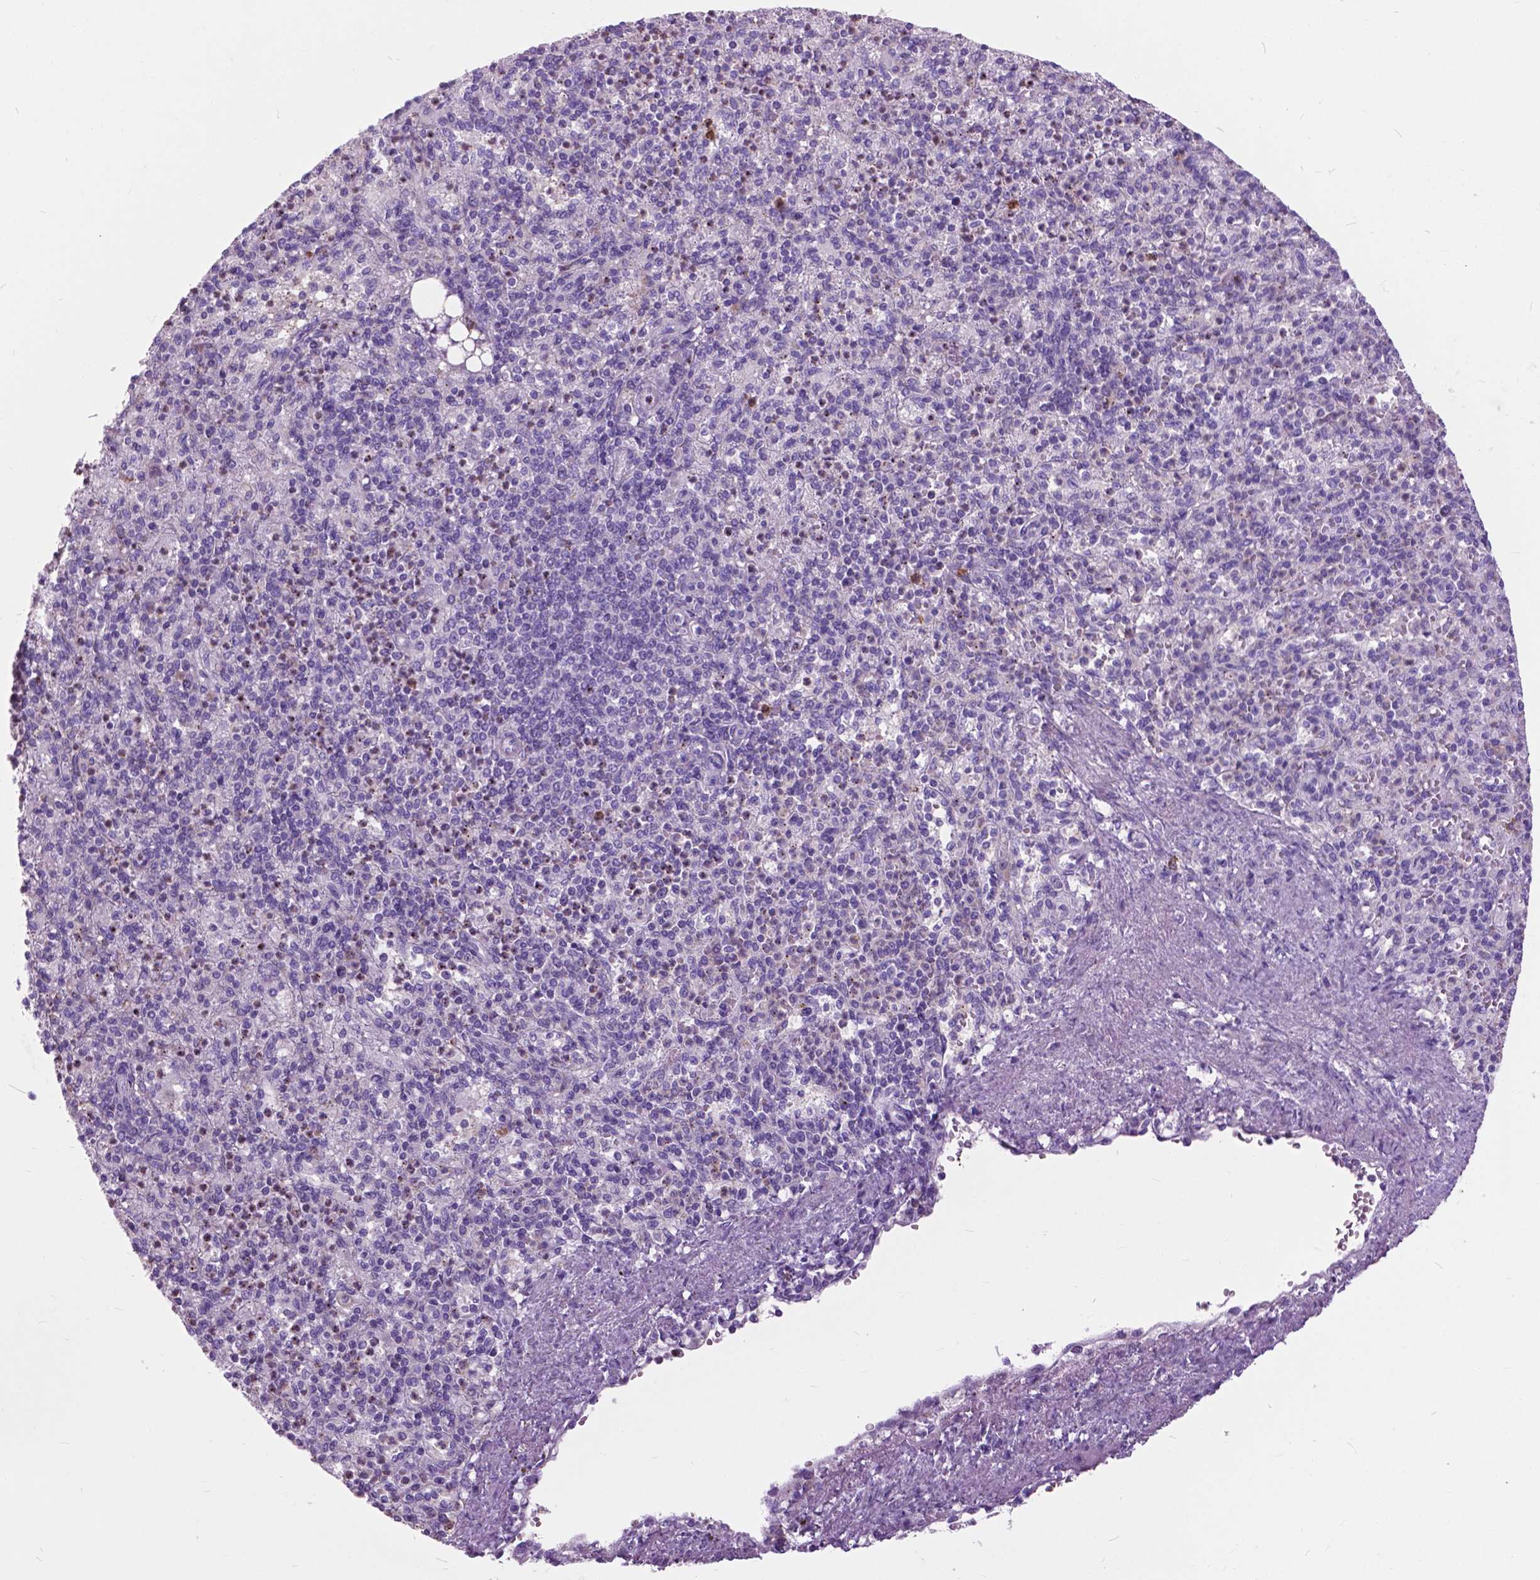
{"staining": {"intensity": "negative", "quantity": "none", "location": "none"}, "tissue": "spleen", "cell_type": "Cells in red pulp", "image_type": "normal", "snomed": [{"axis": "morphology", "description": "Normal tissue, NOS"}, {"axis": "topography", "description": "Spleen"}], "caption": "Photomicrograph shows no significant protein positivity in cells in red pulp of benign spleen. The staining is performed using DAB brown chromogen with nuclei counter-stained in using hematoxylin.", "gene": "PRR35", "patient": {"sex": "female", "age": 74}}